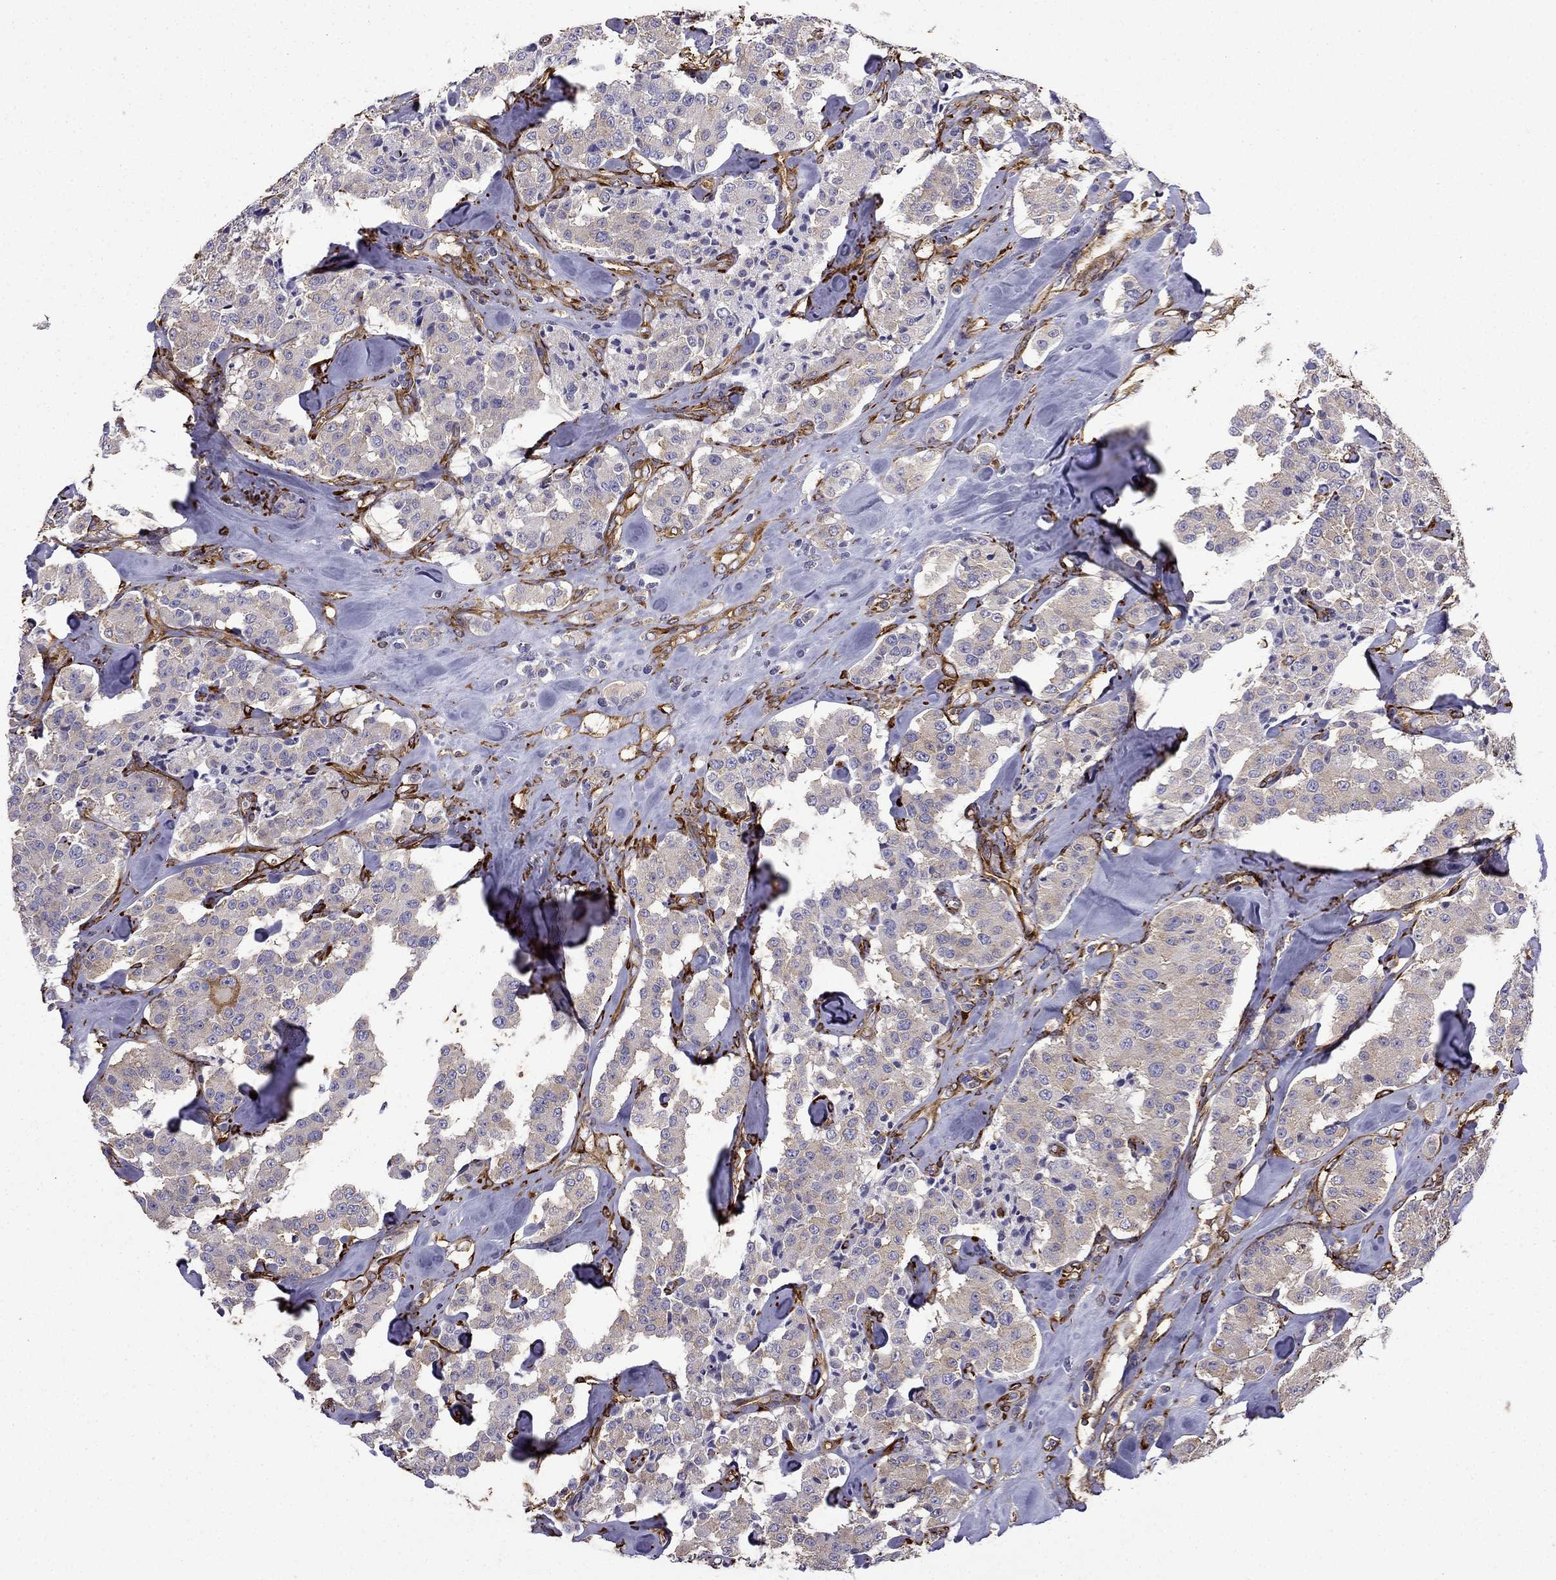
{"staining": {"intensity": "negative", "quantity": "none", "location": "none"}, "tissue": "carcinoid", "cell_type": "Tumor cells", "image_type": "cancer", "snomed": [{"axis": "morphology", "description": "Carcinoid, malignant, NOS"}, {"axis": "topography", "description": "Pancreas"}], "caption": "This is a photomicrograph of immunohistochemistry (IHC) staining of carcinoid (malignant), which shows no expression in tumor cells.", "gene": "MAP4", "patient": {"sex": "male", "age": 41}}